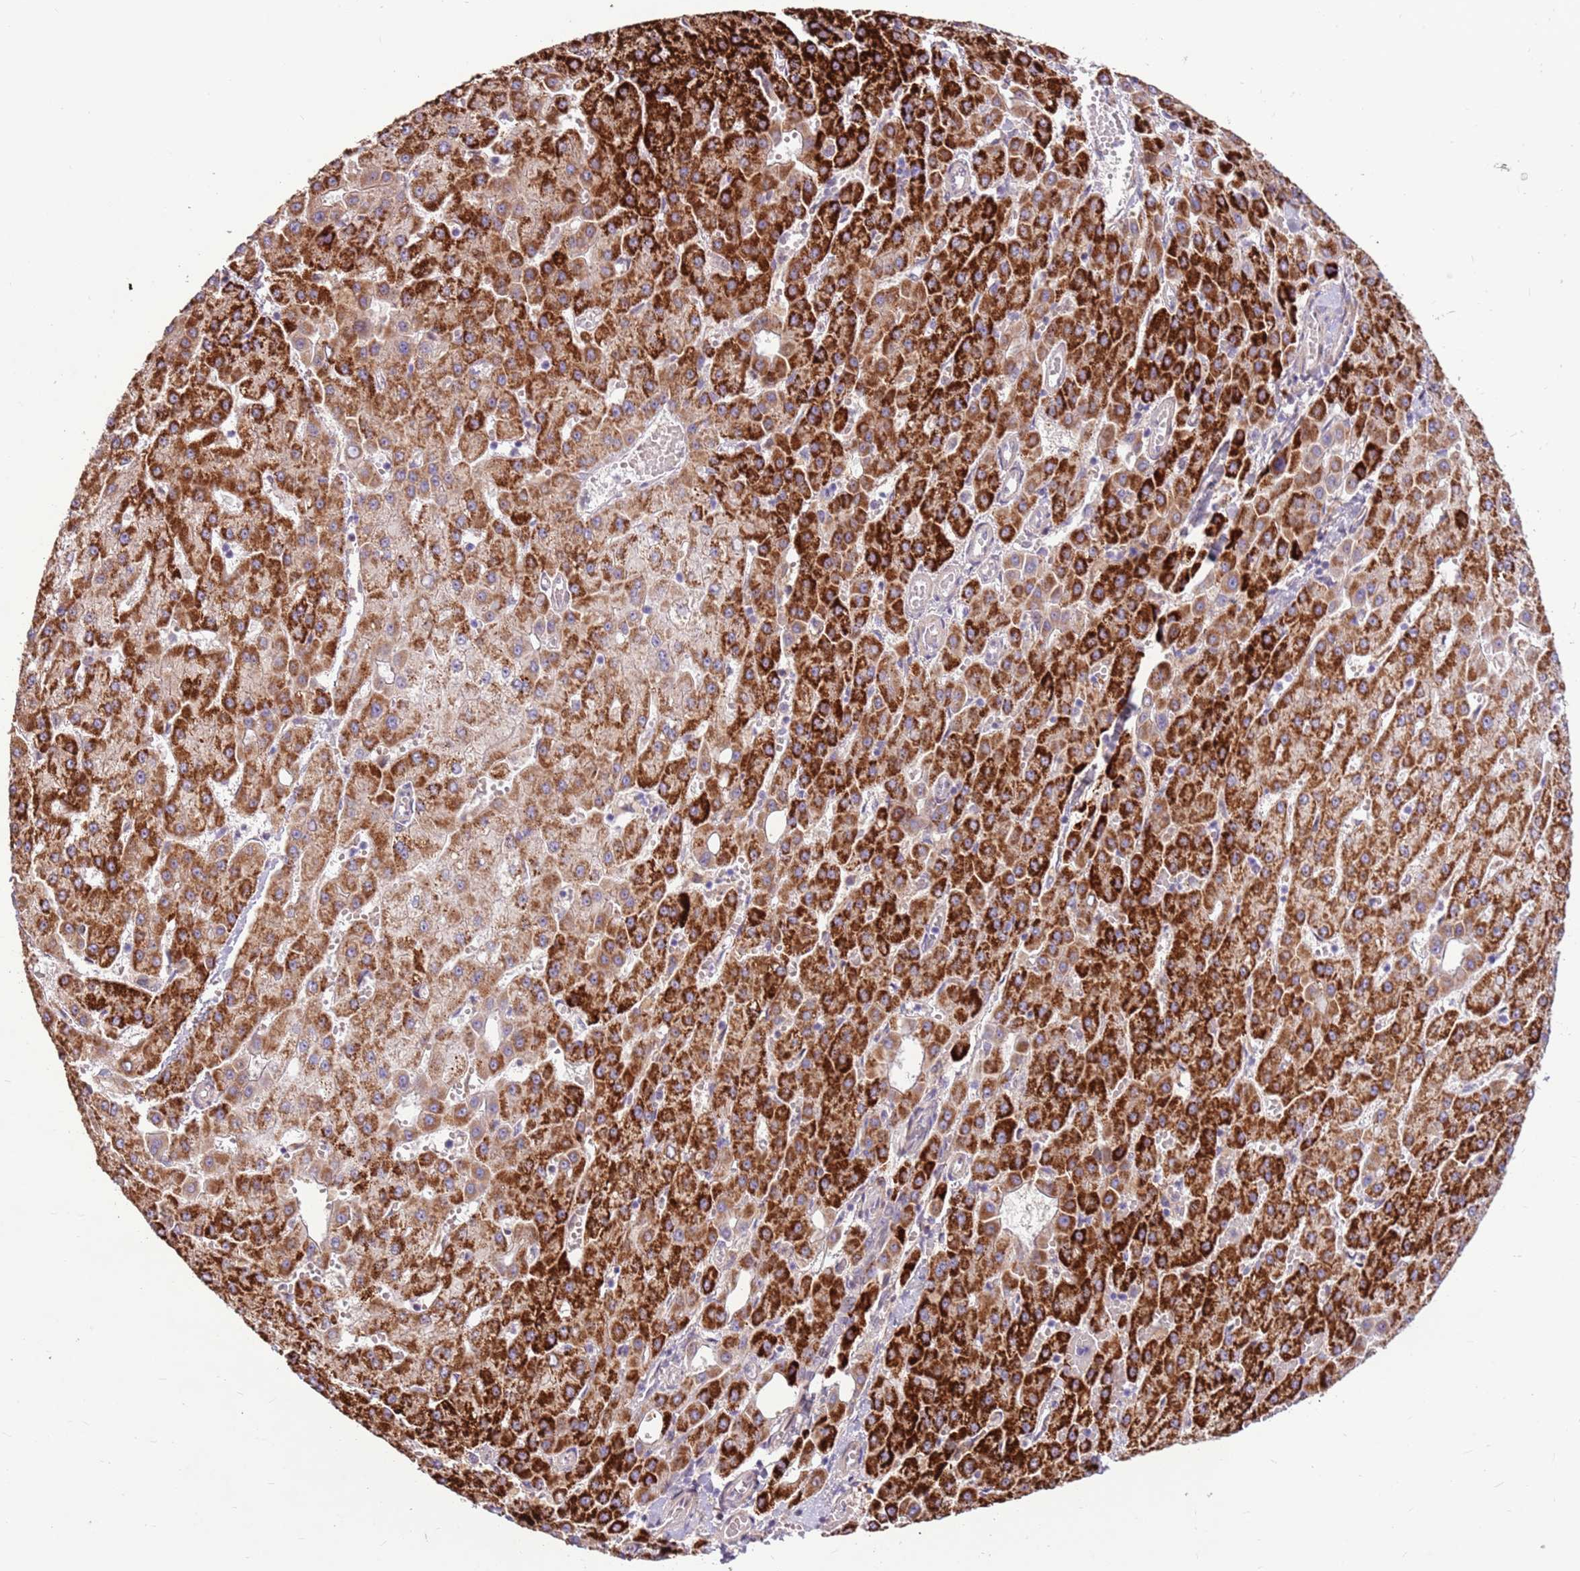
{"staining": {"intensity": "strong", "quantity": ">75%", "location": "cytoplasmic/membranous"}, "tissue": "liver cancer", "cell_type": "Tumor cells", "image_type": "cancer", "snomed": [{"axis": "morphology", "description": "Carcinoma, Hepatocellular, NOS"}, {"axis": "topography", "description": "Liver"}], "caption": "Protein expression analysis of hepatocellular carcinoma (liver) shows strong cytoplasmic/membranous expression in approximately >75% of tumor cells. Using DAB (3,3'-diaminobenzidine) (brown) and hematoxylin (blue) stains, captured at high magnification using brightfield microscopy.", "gene": "LGI4", "patient": {"sex": "male", "age": 47}}